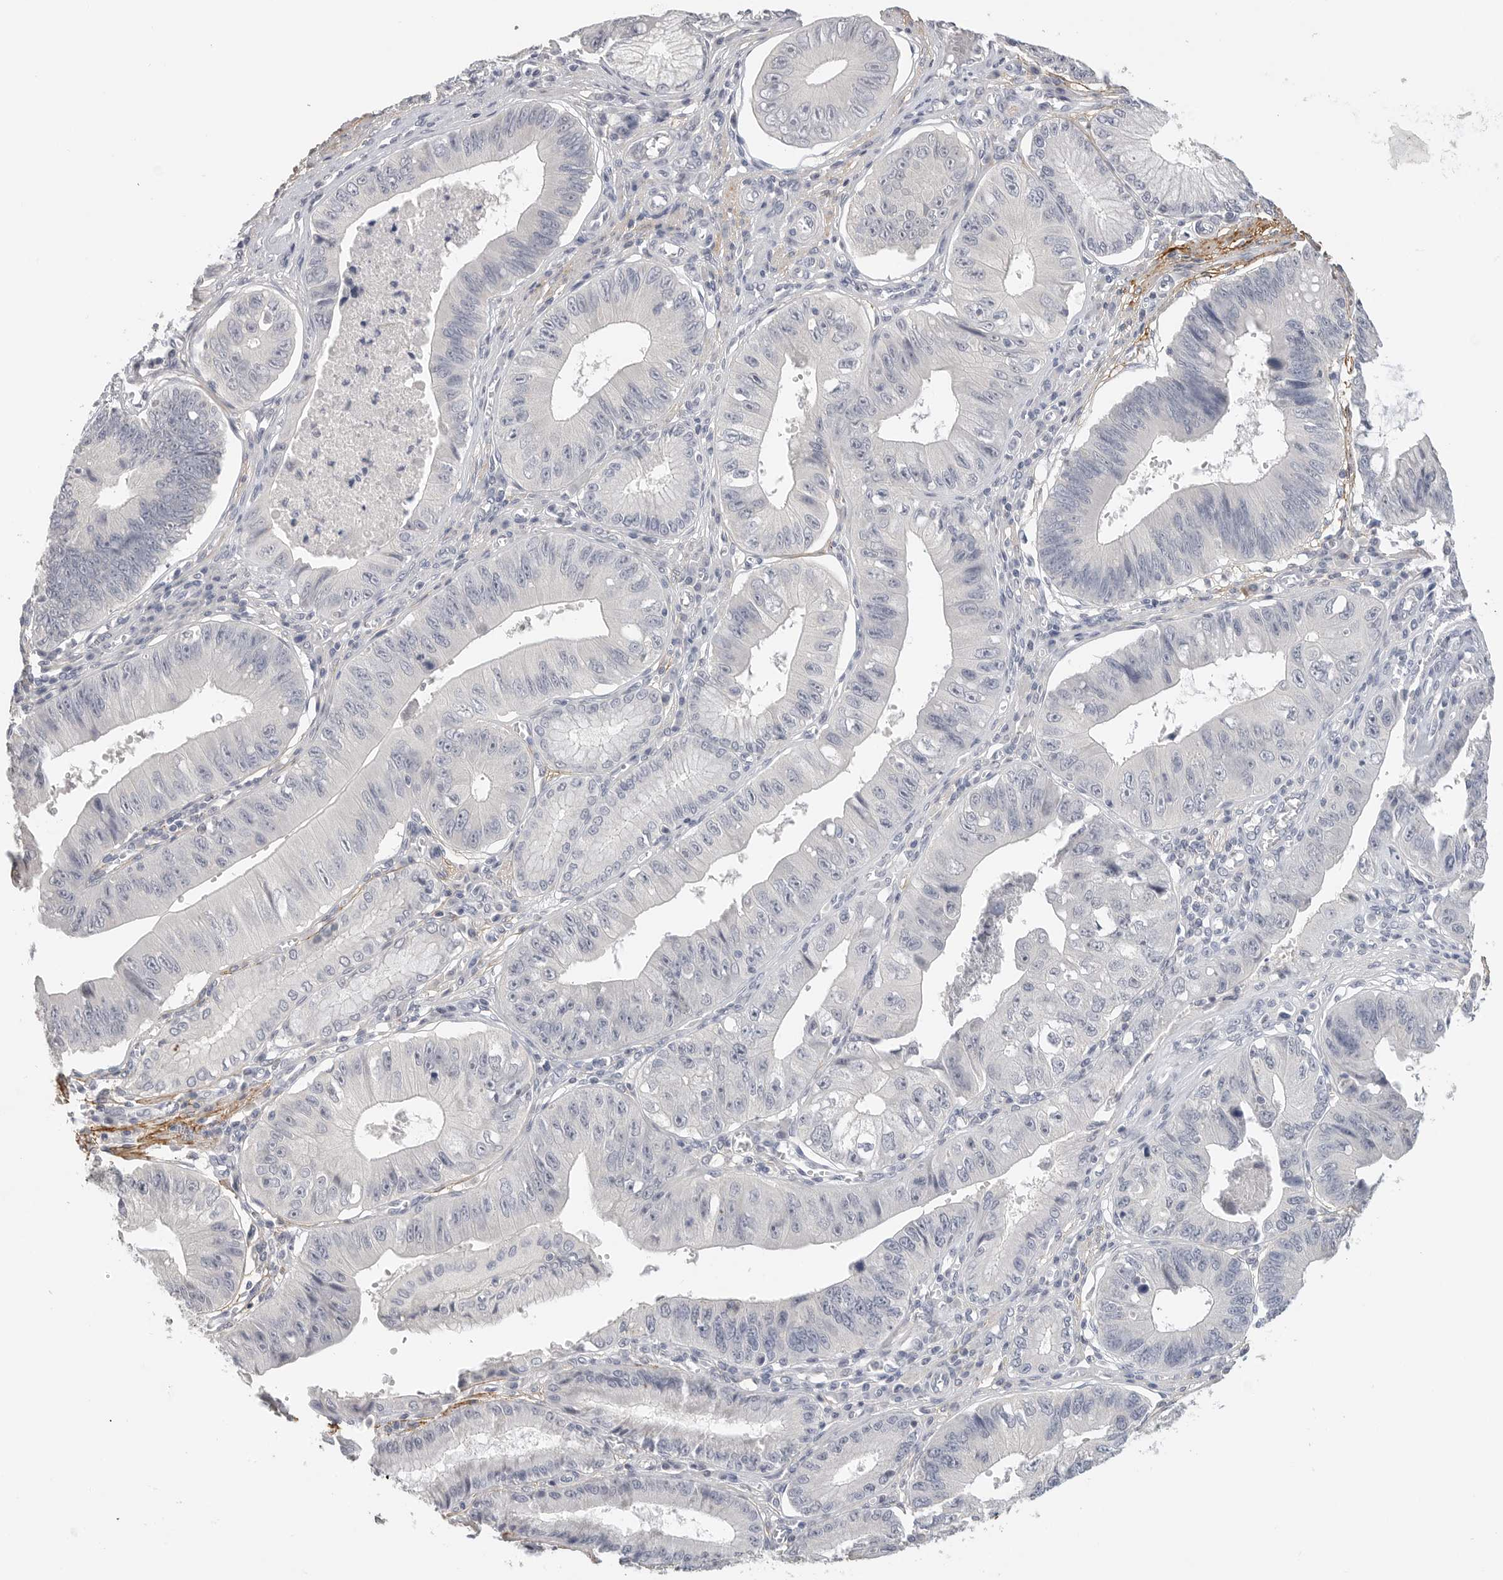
{"staining": {"intensity": "negative", "quantity": "none", "location": "none"}, "tissue": "stomach cancer", "cell_type": "Tumor cells", "image_type": "cancer", "snomed": [{"axis": "morphology", "description": "Adenocarcinoma, NOS"}, {"axis": "topography", "description": "Stomach"}], "caption": "This is an immunohistochemistry photomicrograph of stomach adenocarcinoma. There is no expression in tumor cells.", "gene": "FBN2", "patient": {"sex": "male", "age": 59}}